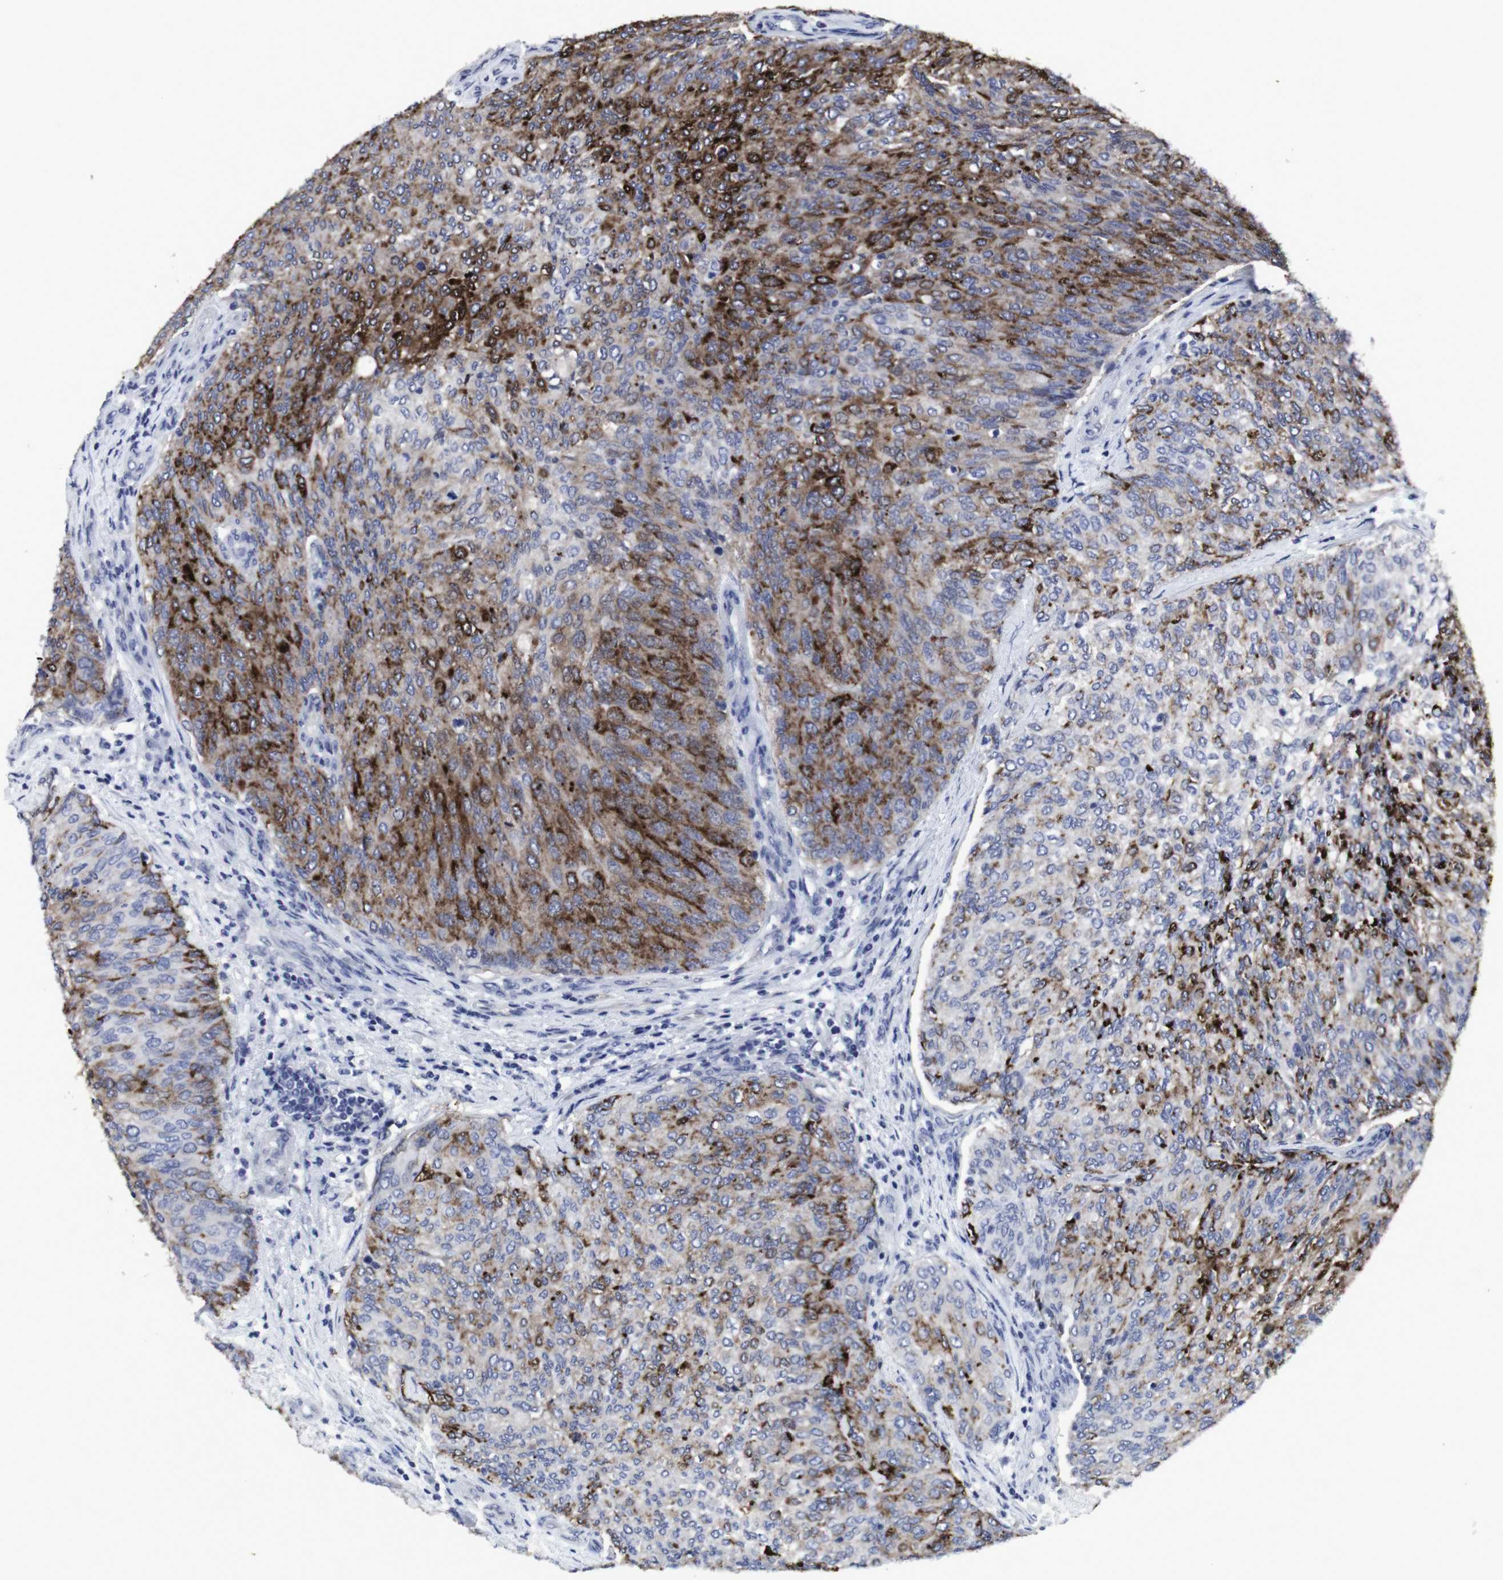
{"staining": {"intensity": "strong", "quantity": "25%-75%", "location": "cytoplasmic/membranous"}, "tissue": "urothelial cancer", "cell_type": "Tumor cells", "image_type": "cancer", "snomed": [{"axis": "morphology", "description": "Urothelial carcinoma, Low grade"}, {"axis": "topography", "description": "Urinary bladder"}], "caption": "Protein expression analysis of human urothelial cancer reveals strong cytoplasmic/membranous expression in about 25%-75% of tumor cells.", "gene": "SNCG", "patient": {"sex": "female", "age": 79}}